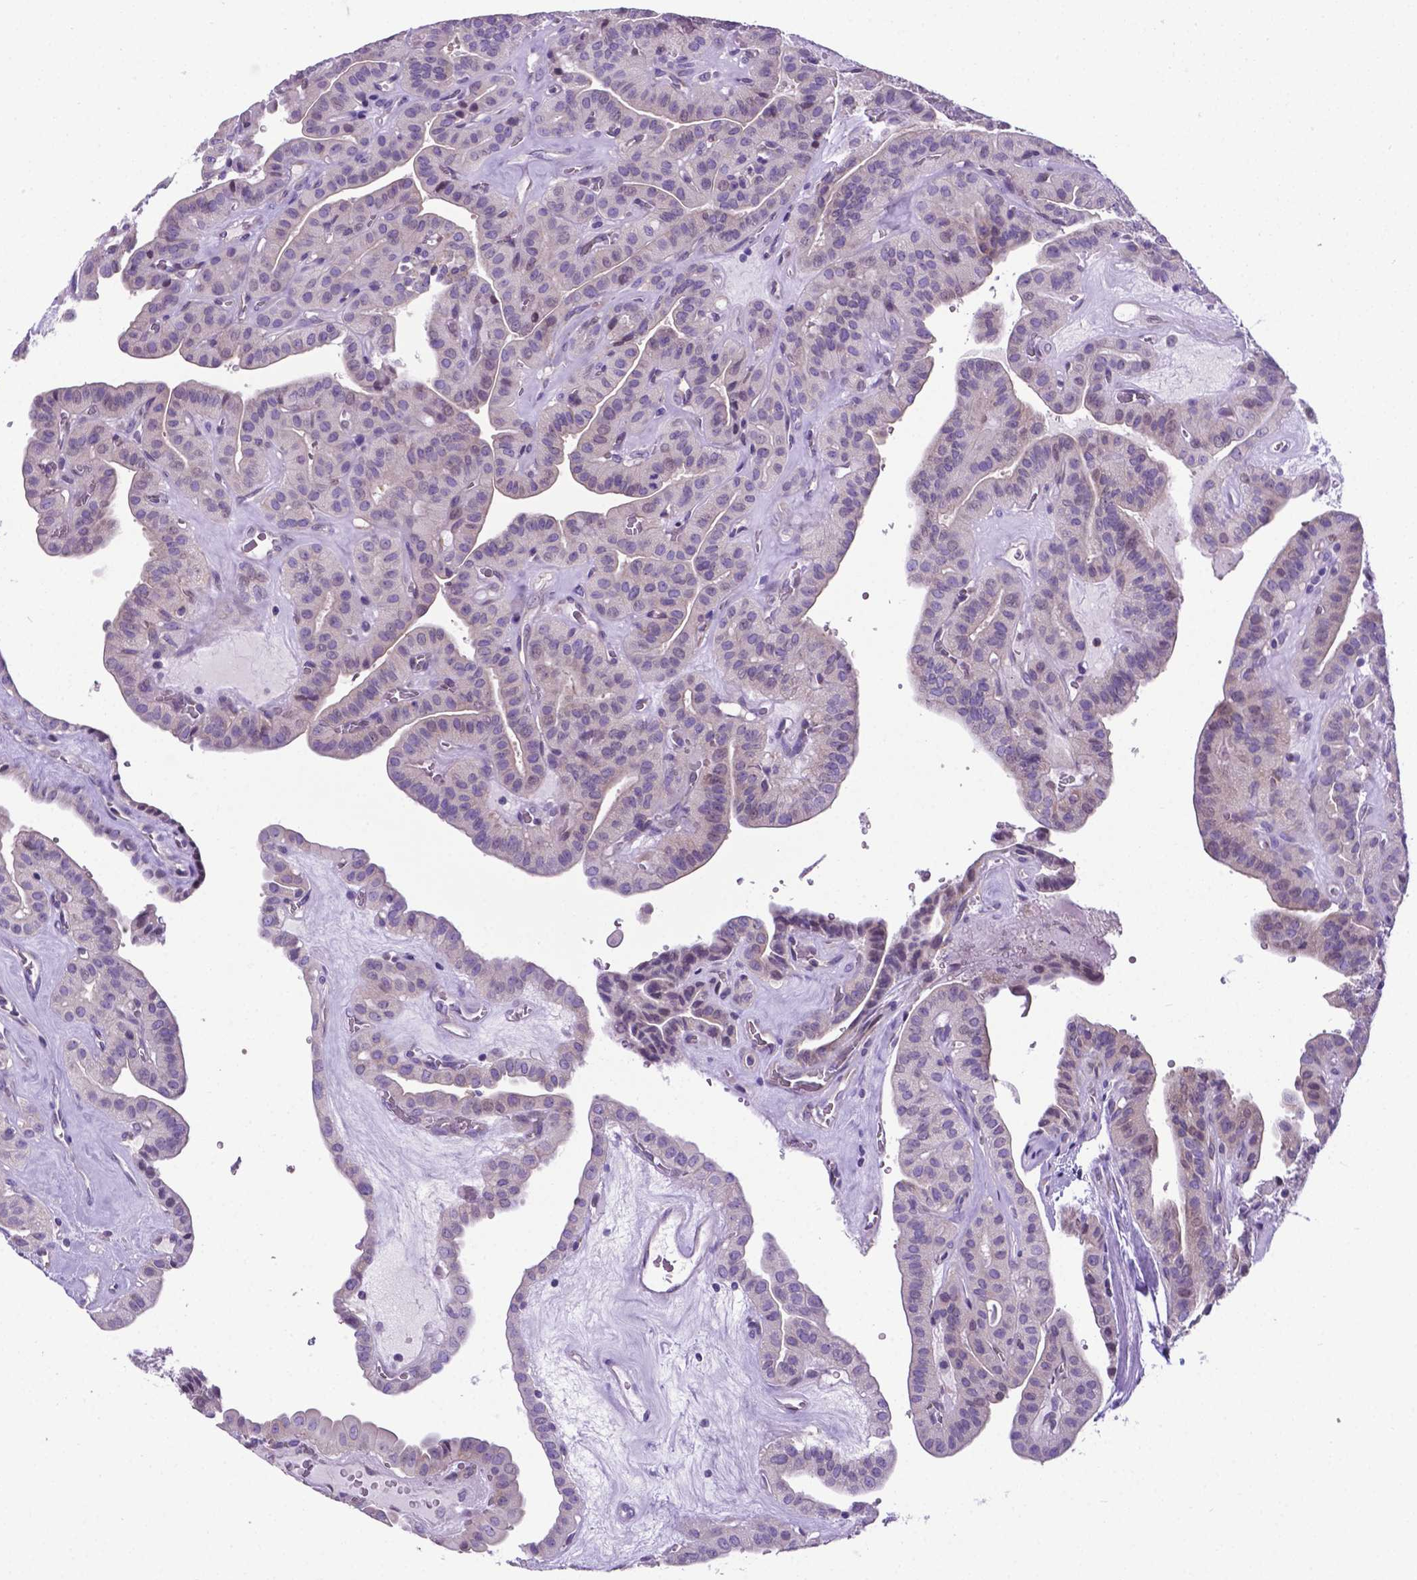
{"staining": {"intensity": "negative", "quantity": "none", "location": "none"}, "tissue": "thyroid cancer", "cell_type": "Tumor cells", "image_type": "cancer", "snomed": [{"axis": "morphology", "description": "Papillary adenocarcinoma, NOS"}, {"axis": "topography", "description": "Thyroid gland"}], "caption": "Tumor cells show no significant protein staining in thyroid cancer.", "gene": "RPL6", "patient": {"sex": "male", "age": 52}}